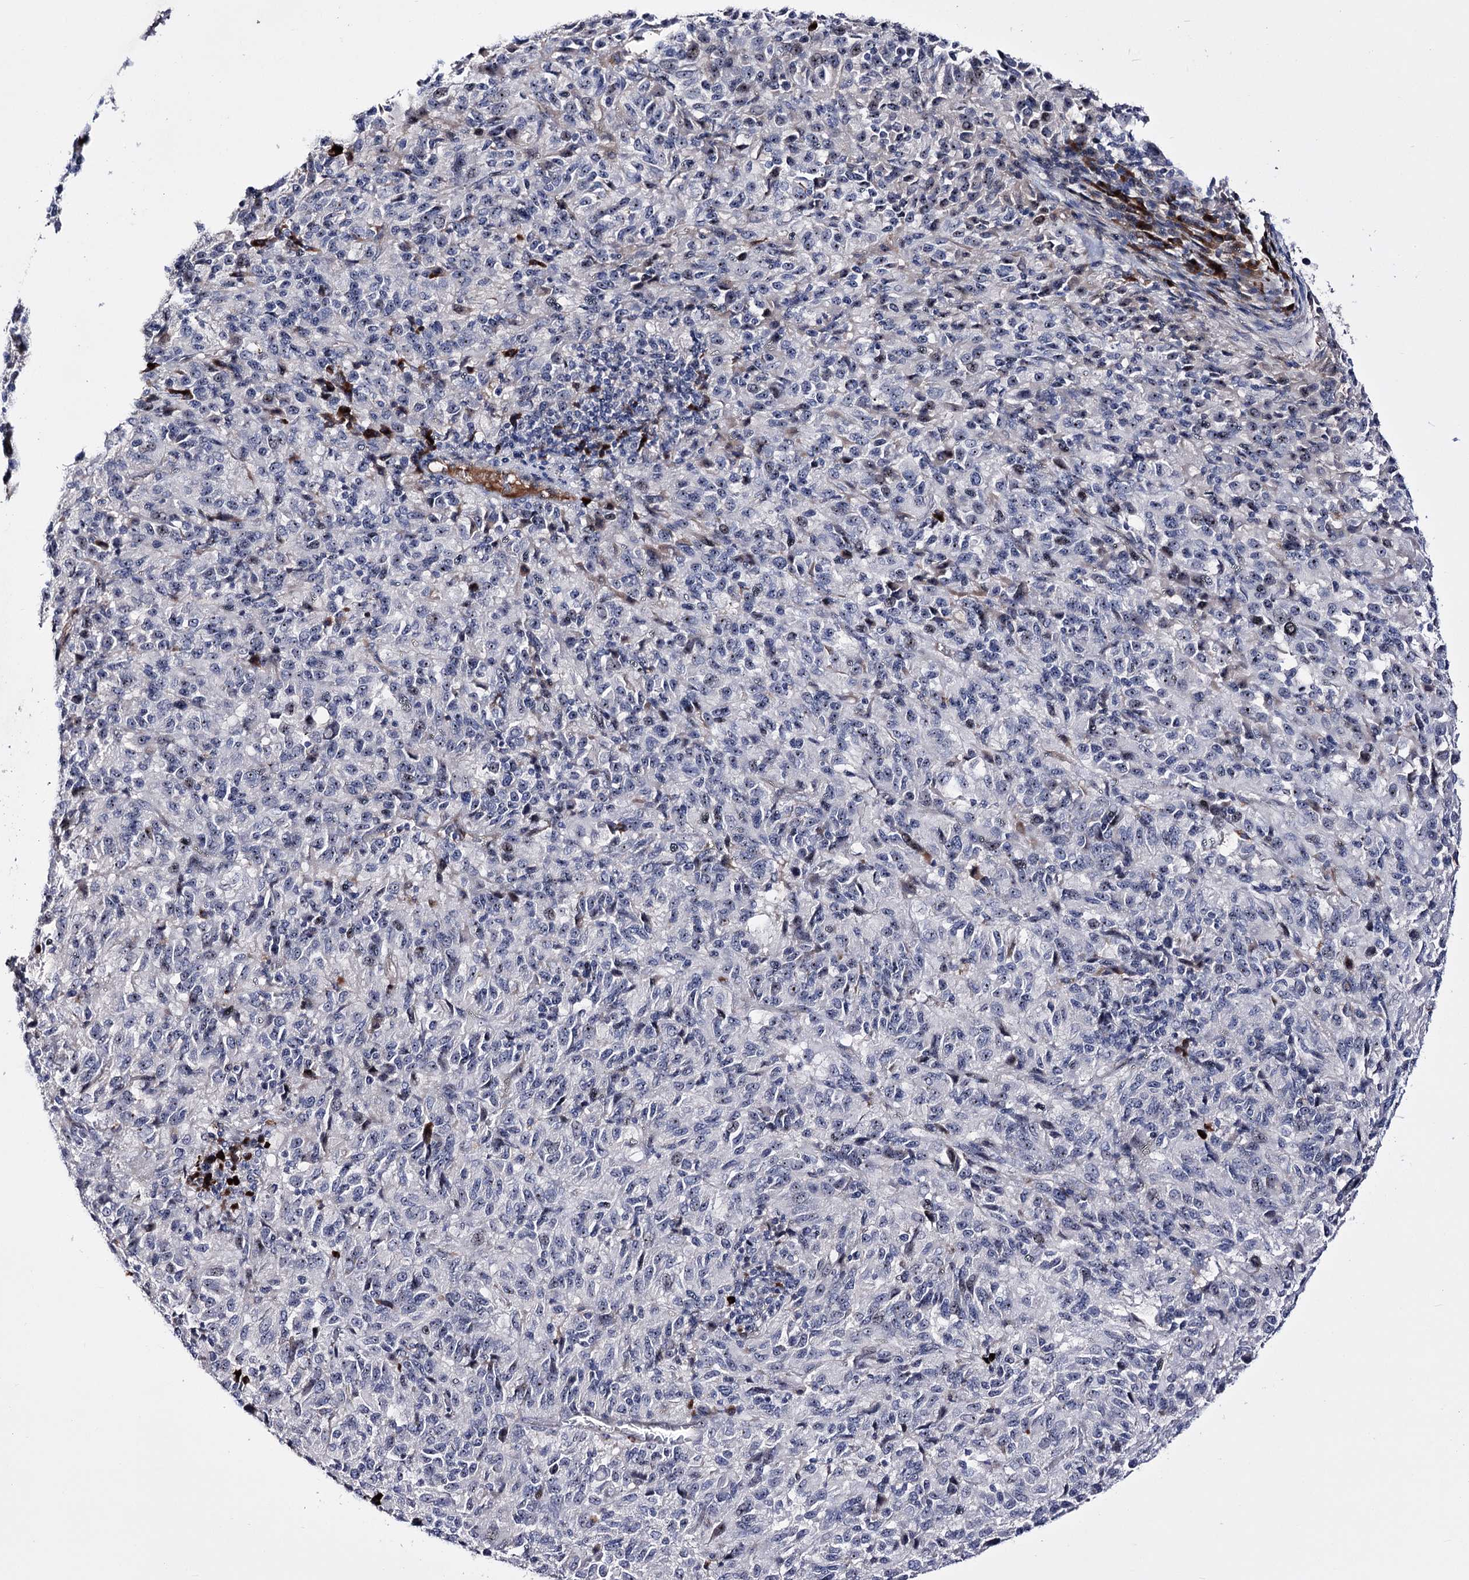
{"staining": {"intensity": "negative", "quantity": "none", "location": "none"}, "tissue": "melanoma", "cell_type": "Tumor cells", "image_type": "cancer", "snomed": [{"axis": "morphology", "description": "Malignant melanoma, Metastatic site"}, {"axis": "topography", "description": "Lung"}], "caption": "Immunohistochemistry (IHC) of malignant melanoma (metastatic site) reveals no expression in tumor cells.", "gene": "PCGF5", "patient": {"sex": "male", "age": 64}}